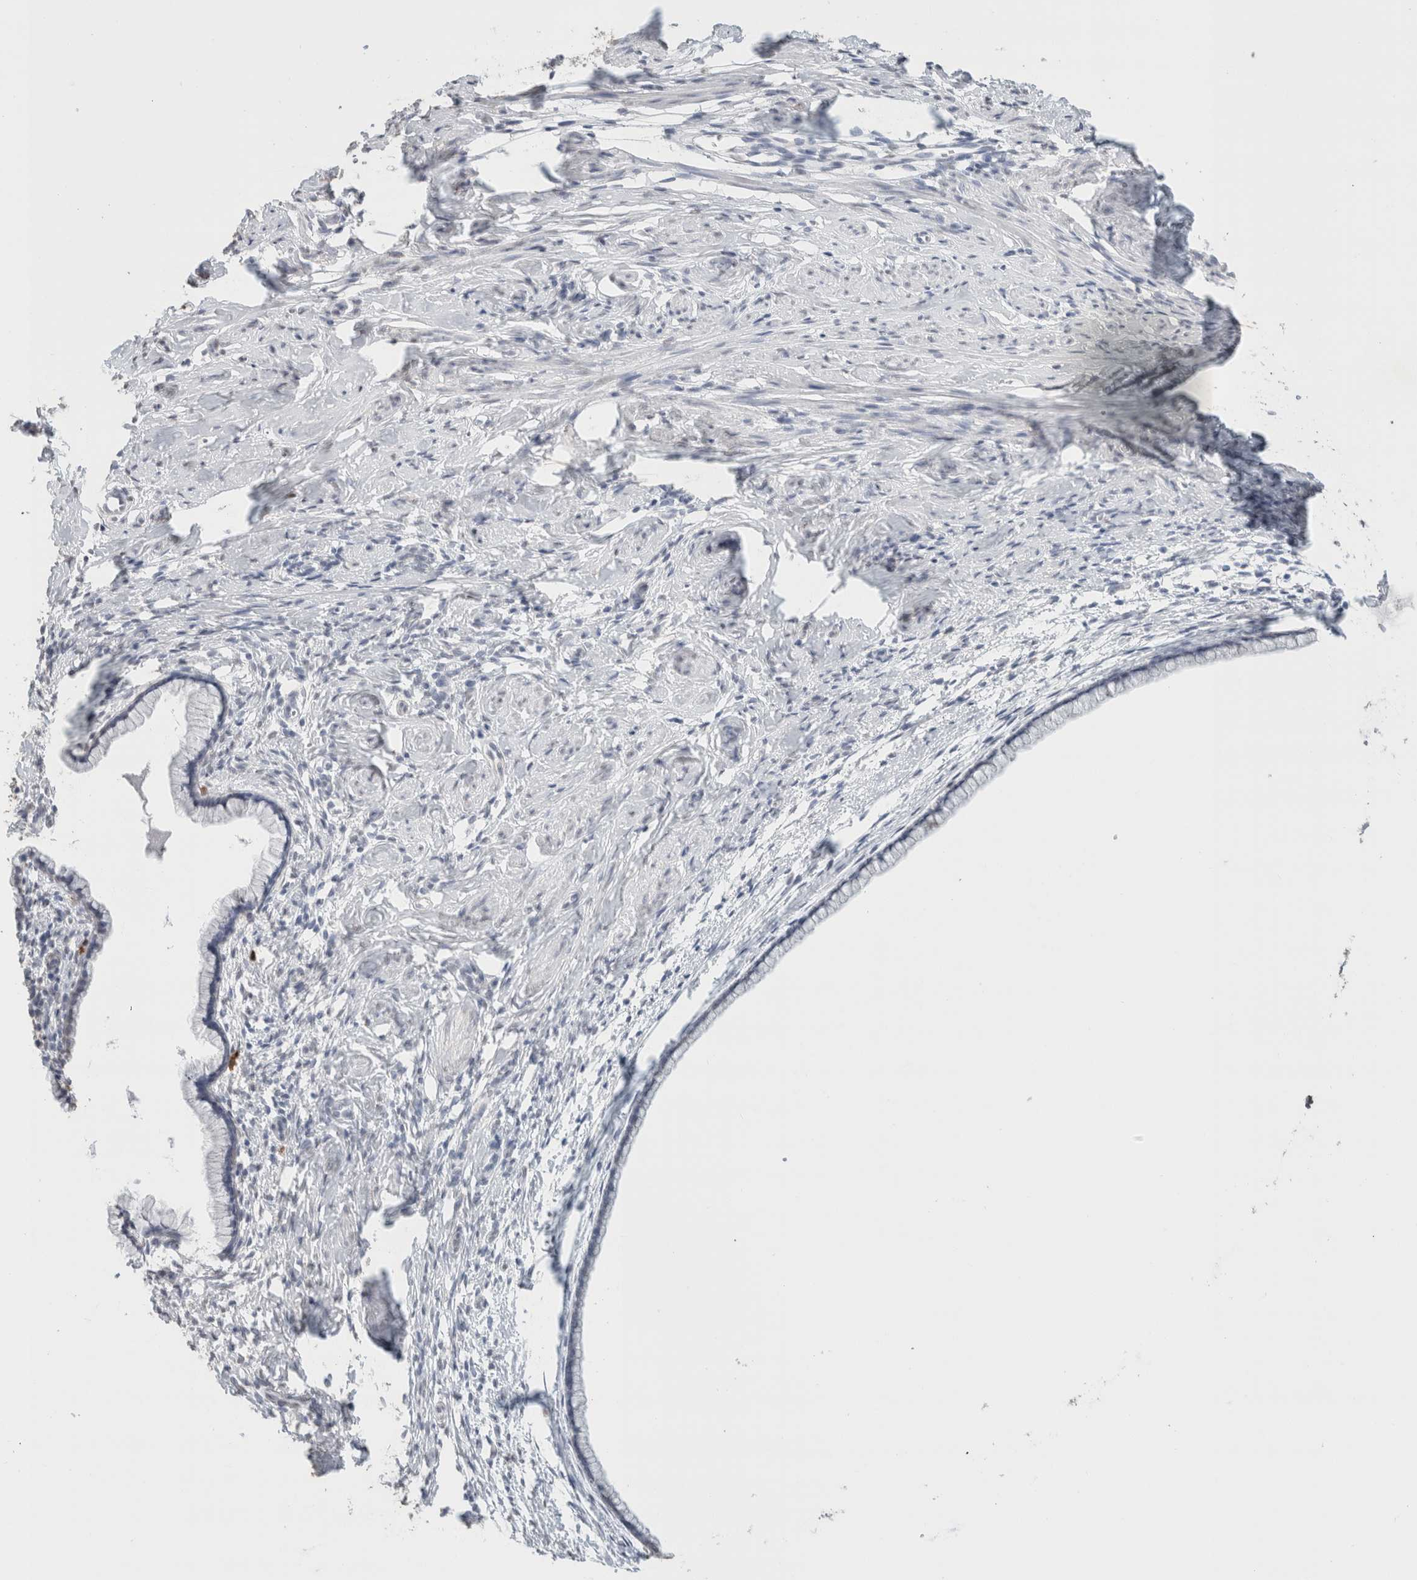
{"staining": {"intensity": "negative", "quantity": "none", "location": "none"}, "tissue": "cervix", "cell_type": "Glandular cells", "image_type": "normal", "snomed": [{"axis": "morphology", "description": "Normal tissue, NOS"}, {"axis": "topography", "description": "Cervix"}], "caption": "Micrograph shows no significant protein positivity in glandular cells of benign cervix. The staining is performed using DAB (3,3'-diaminobenzidine) brown chromogen with nuclei counter-stained in using hematoxylin.", "gene": "CD80", "patient": {"sex": "female", "age": 75}}